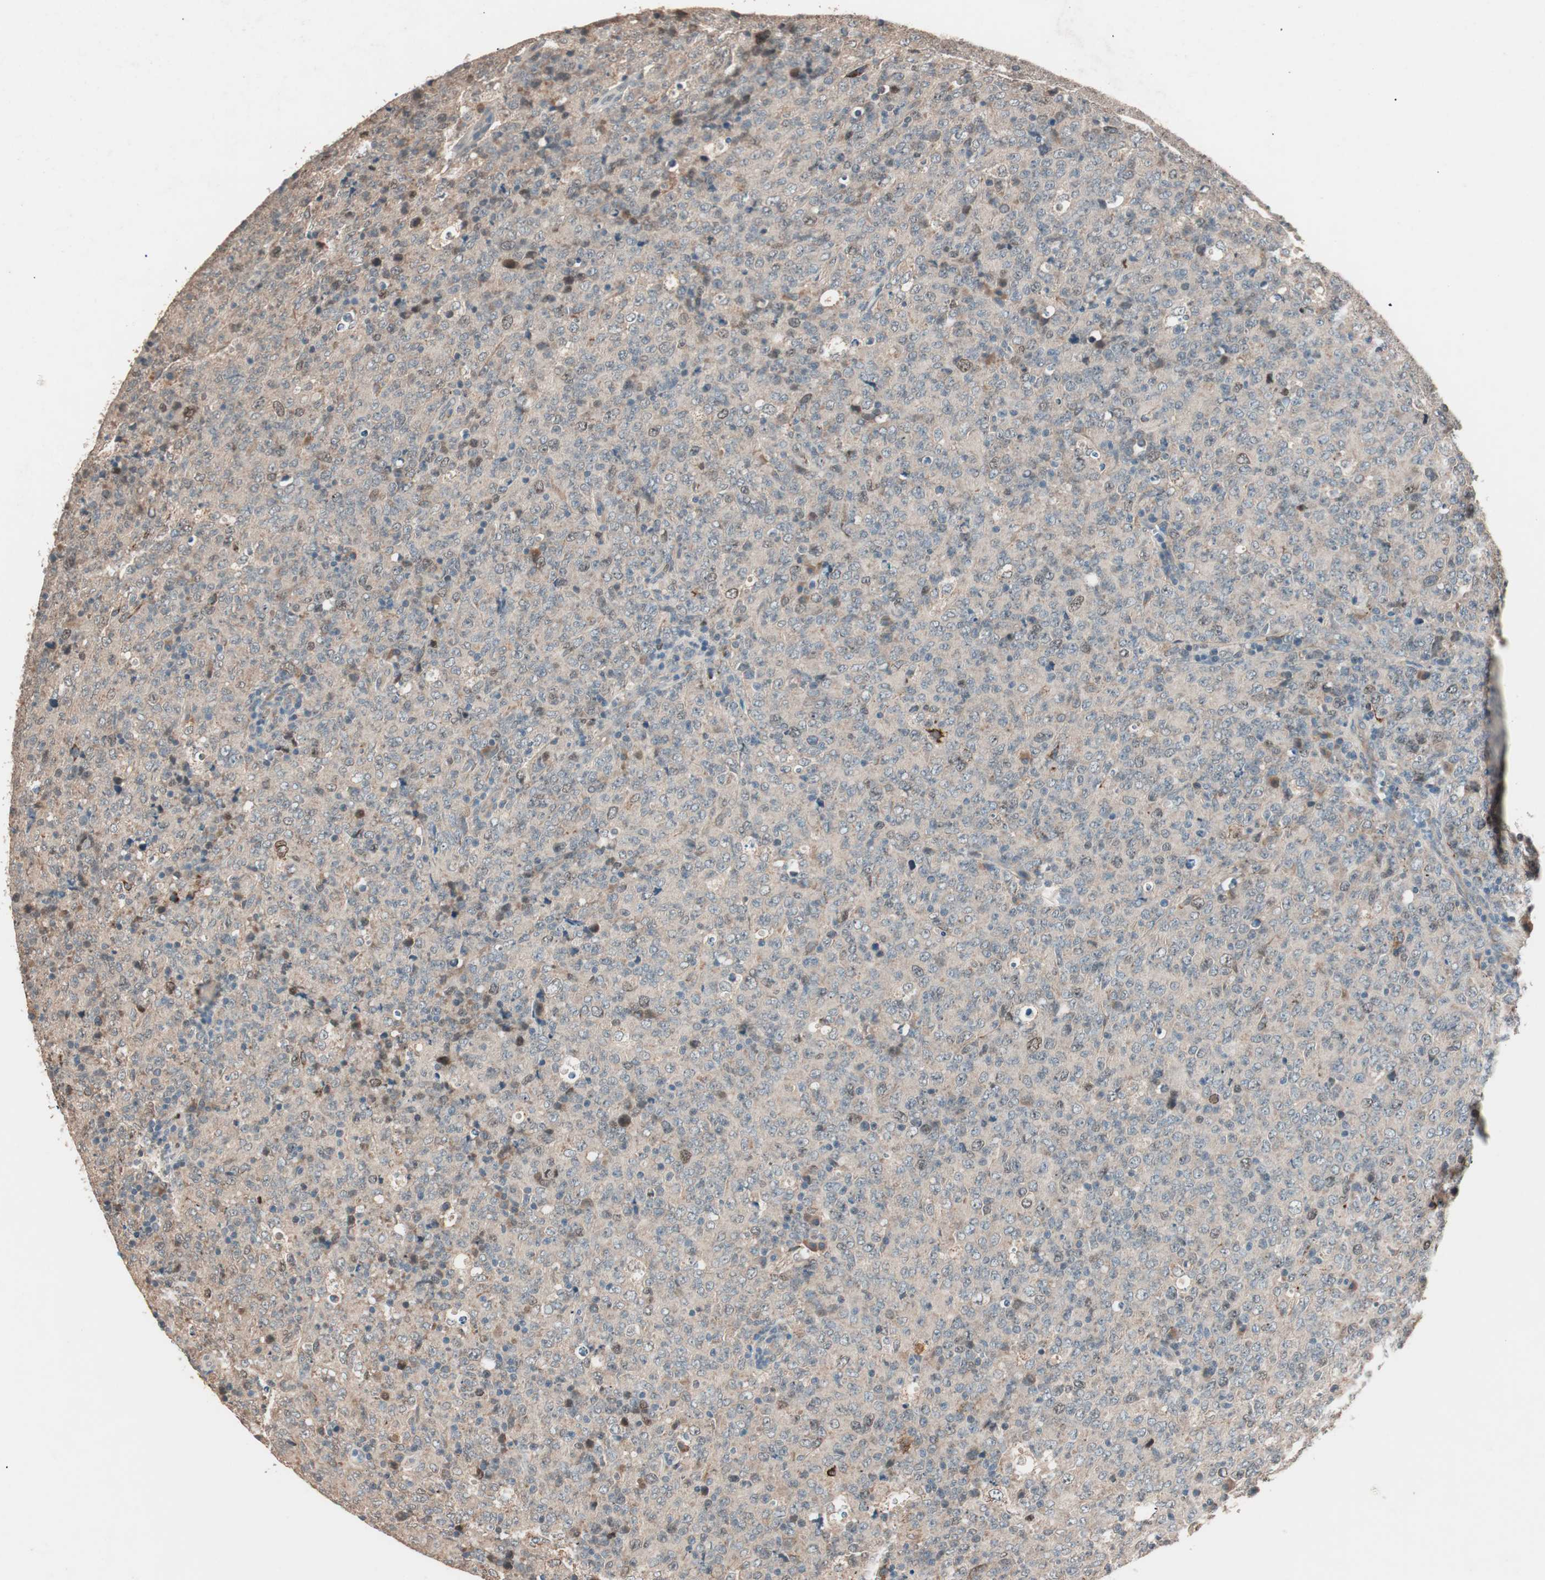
{"staining": {"intensity": "weak", "quantity": ">75%", "location": "cytoplasmic/membranous,nuclear"}, "tissue": "lymphoma", "cell_type": "Tumor cells", "image_type": "cancer", "snomed": [{"axis": "morphology", "description": "Malignant lymphoma, non-Hodgkin's type, High grade"}, {"axis": "topography", "description": "Tonsil"}], "caption": "High-magnification brightfield microscopy of high-grade malignant lymphoma, non-Hodgkin's type stained with DAB (brown) and counterstained with hematoxylin (blue). tumor cells exhibit weak cytoplasmic/membranous and nuclear positivity is seen in about>75% of cells. (DAB IHC, brown staining for protein, blue staining for nuclei).", "gene": "NFRKB", "patient": {"sex": "female", "age": 36}}